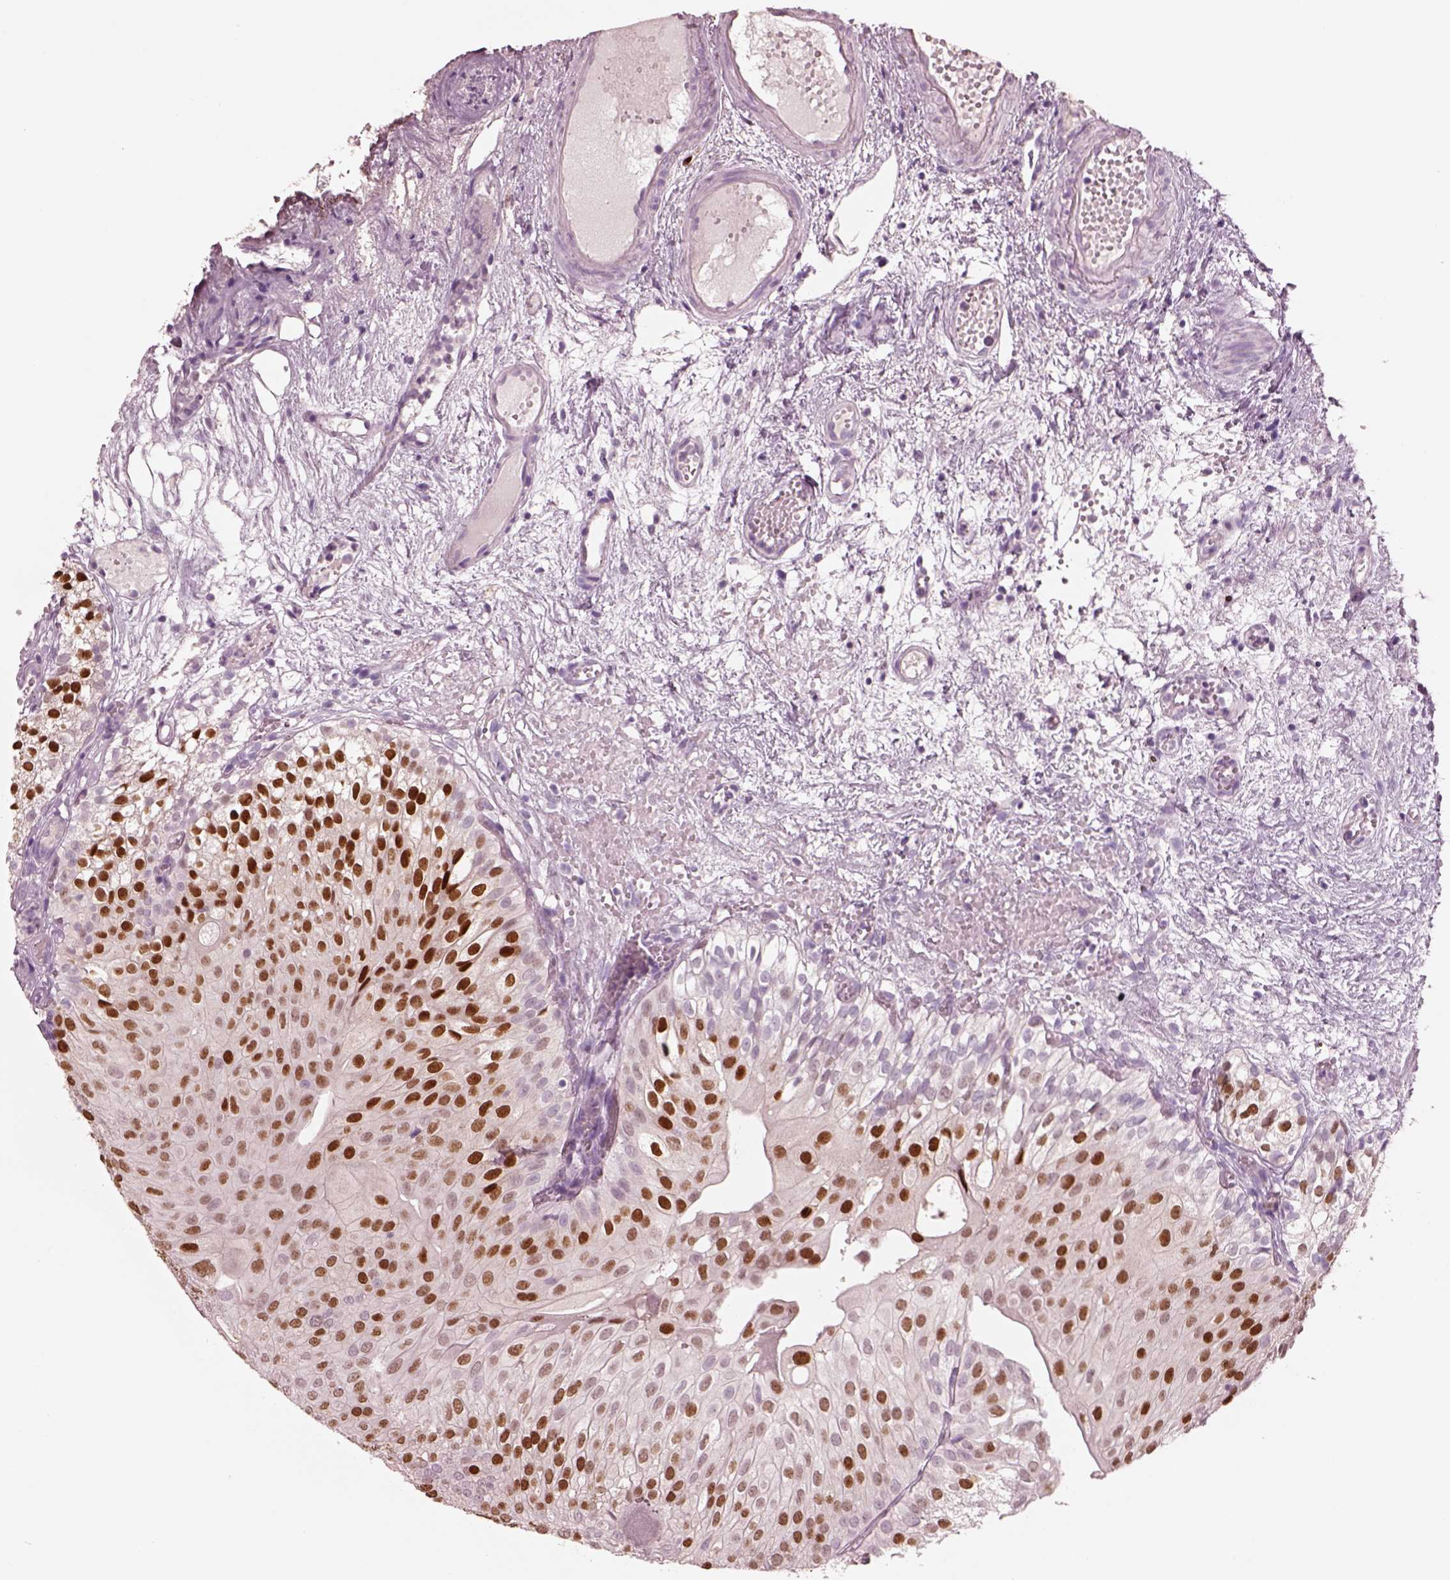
{"staining": {"intensity": "strong", "quantity": ">75%", "location": "nuclear"}, "tissue": "urothelial cancer", "cell_type": "Tumor cells", "image_type": "cancer", "snomed": [{"axis": "morphology", "description": "Urothelial carcinoma, Low grade"}, {"axis": "topography", "description": "Urinary bladder"}], "caption": "Strong nuclear positivity for a protein is identified in about >75% of tumor cells of urothelial cancer using immunohistochemistry.", "gene": "SOX9", "patient": {"sex": "male", "age": 72}}